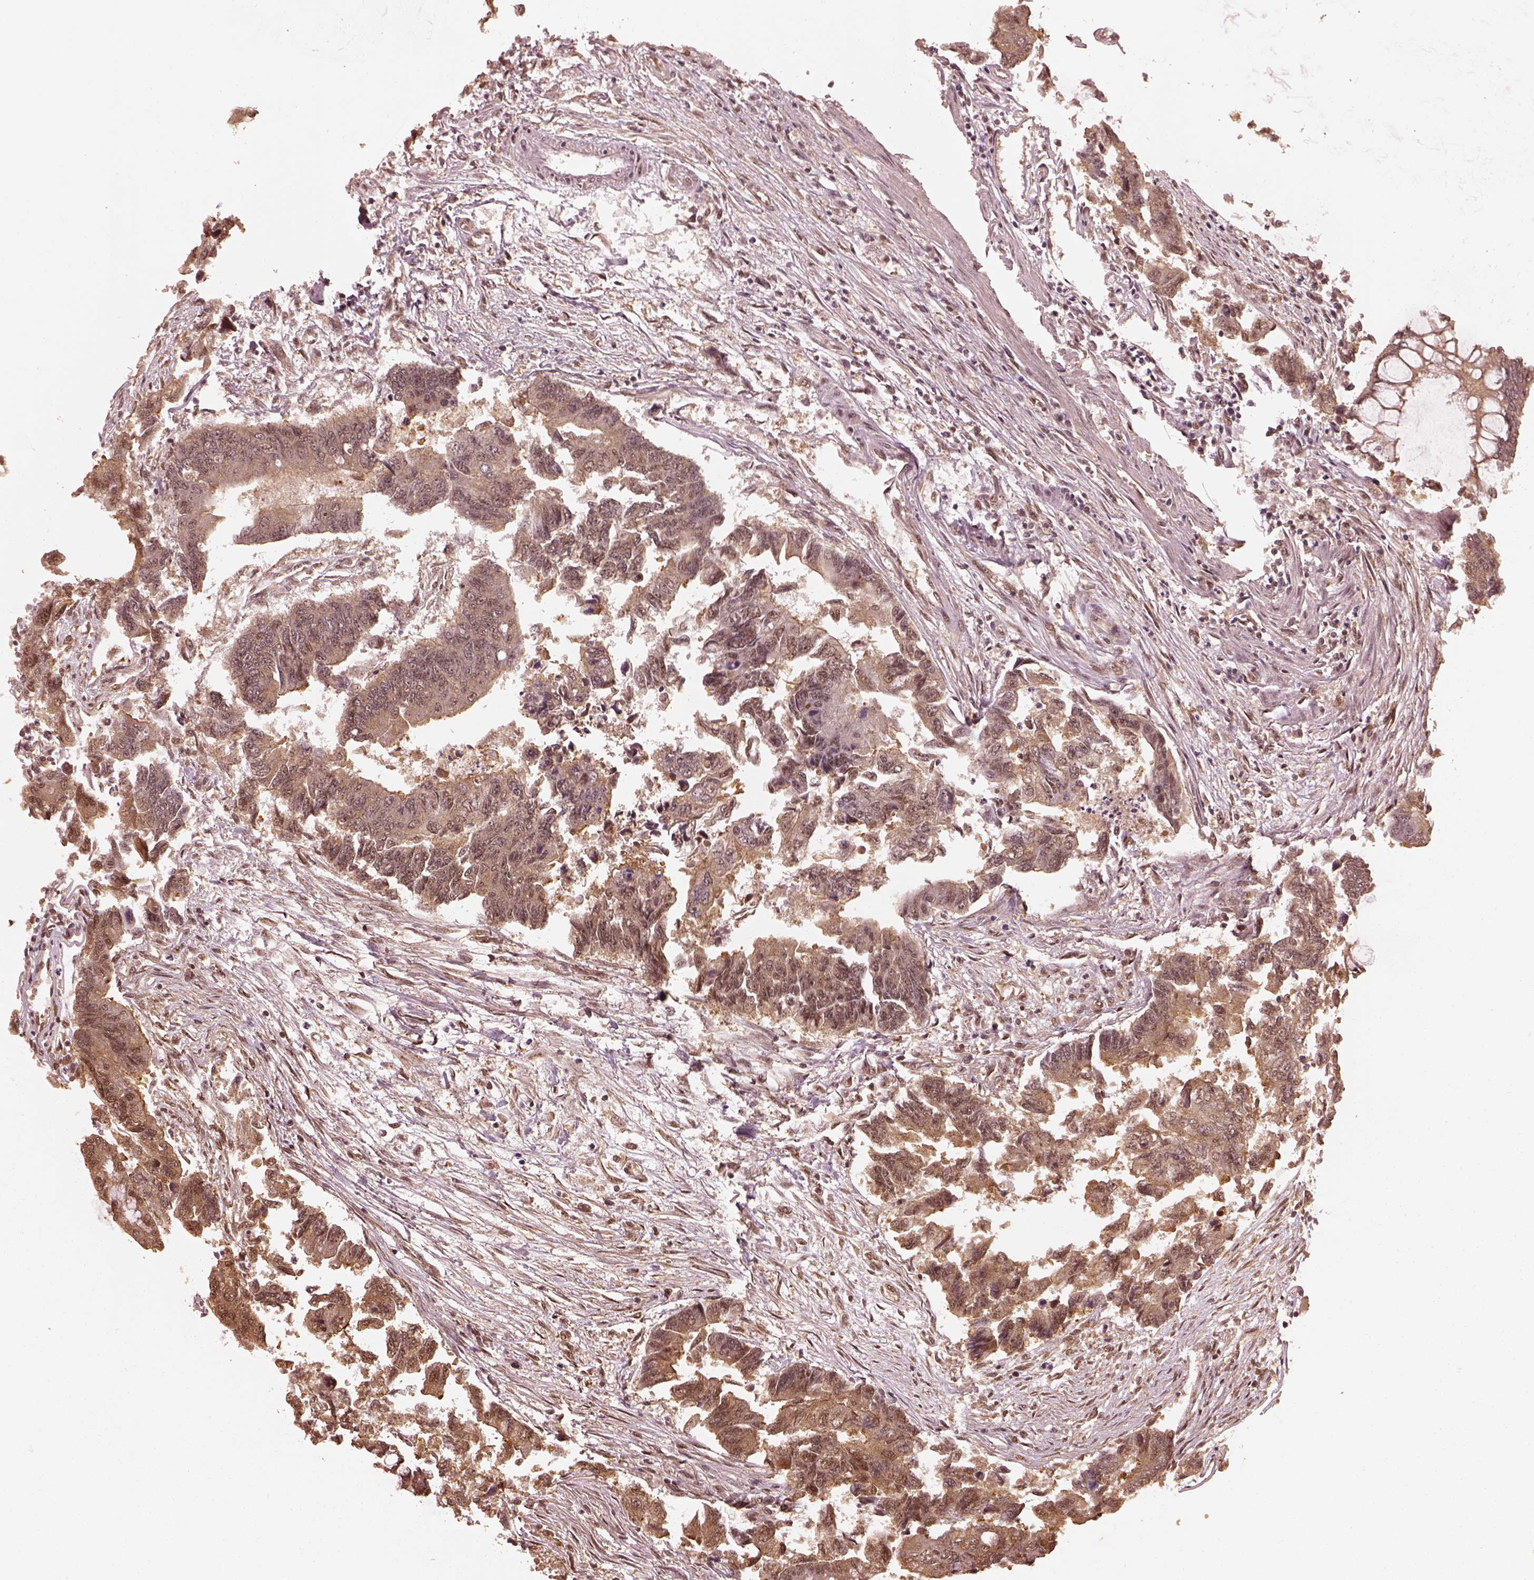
{"staining": {"intensity": "weak", "quantity": "25%-75%", "location": "cytoplasmic/membranous"}, "tissue": "colorectal cancer", "cell_type": "Tumor cells", "image_type": "cancer", "snomed": [{"axis": "morphology", "description": "Adenocarcinoma, NOS"}, {"axis": "topography", "description": "Colon"}], "caption": "Weak cytoplasmic/membranous protein staining is appreciated in about 25%-75% of tumor cells in colorectal adenocarcinoma.", "gene": "PSMC5", "patient": {"sex": "female", "age": 65}}